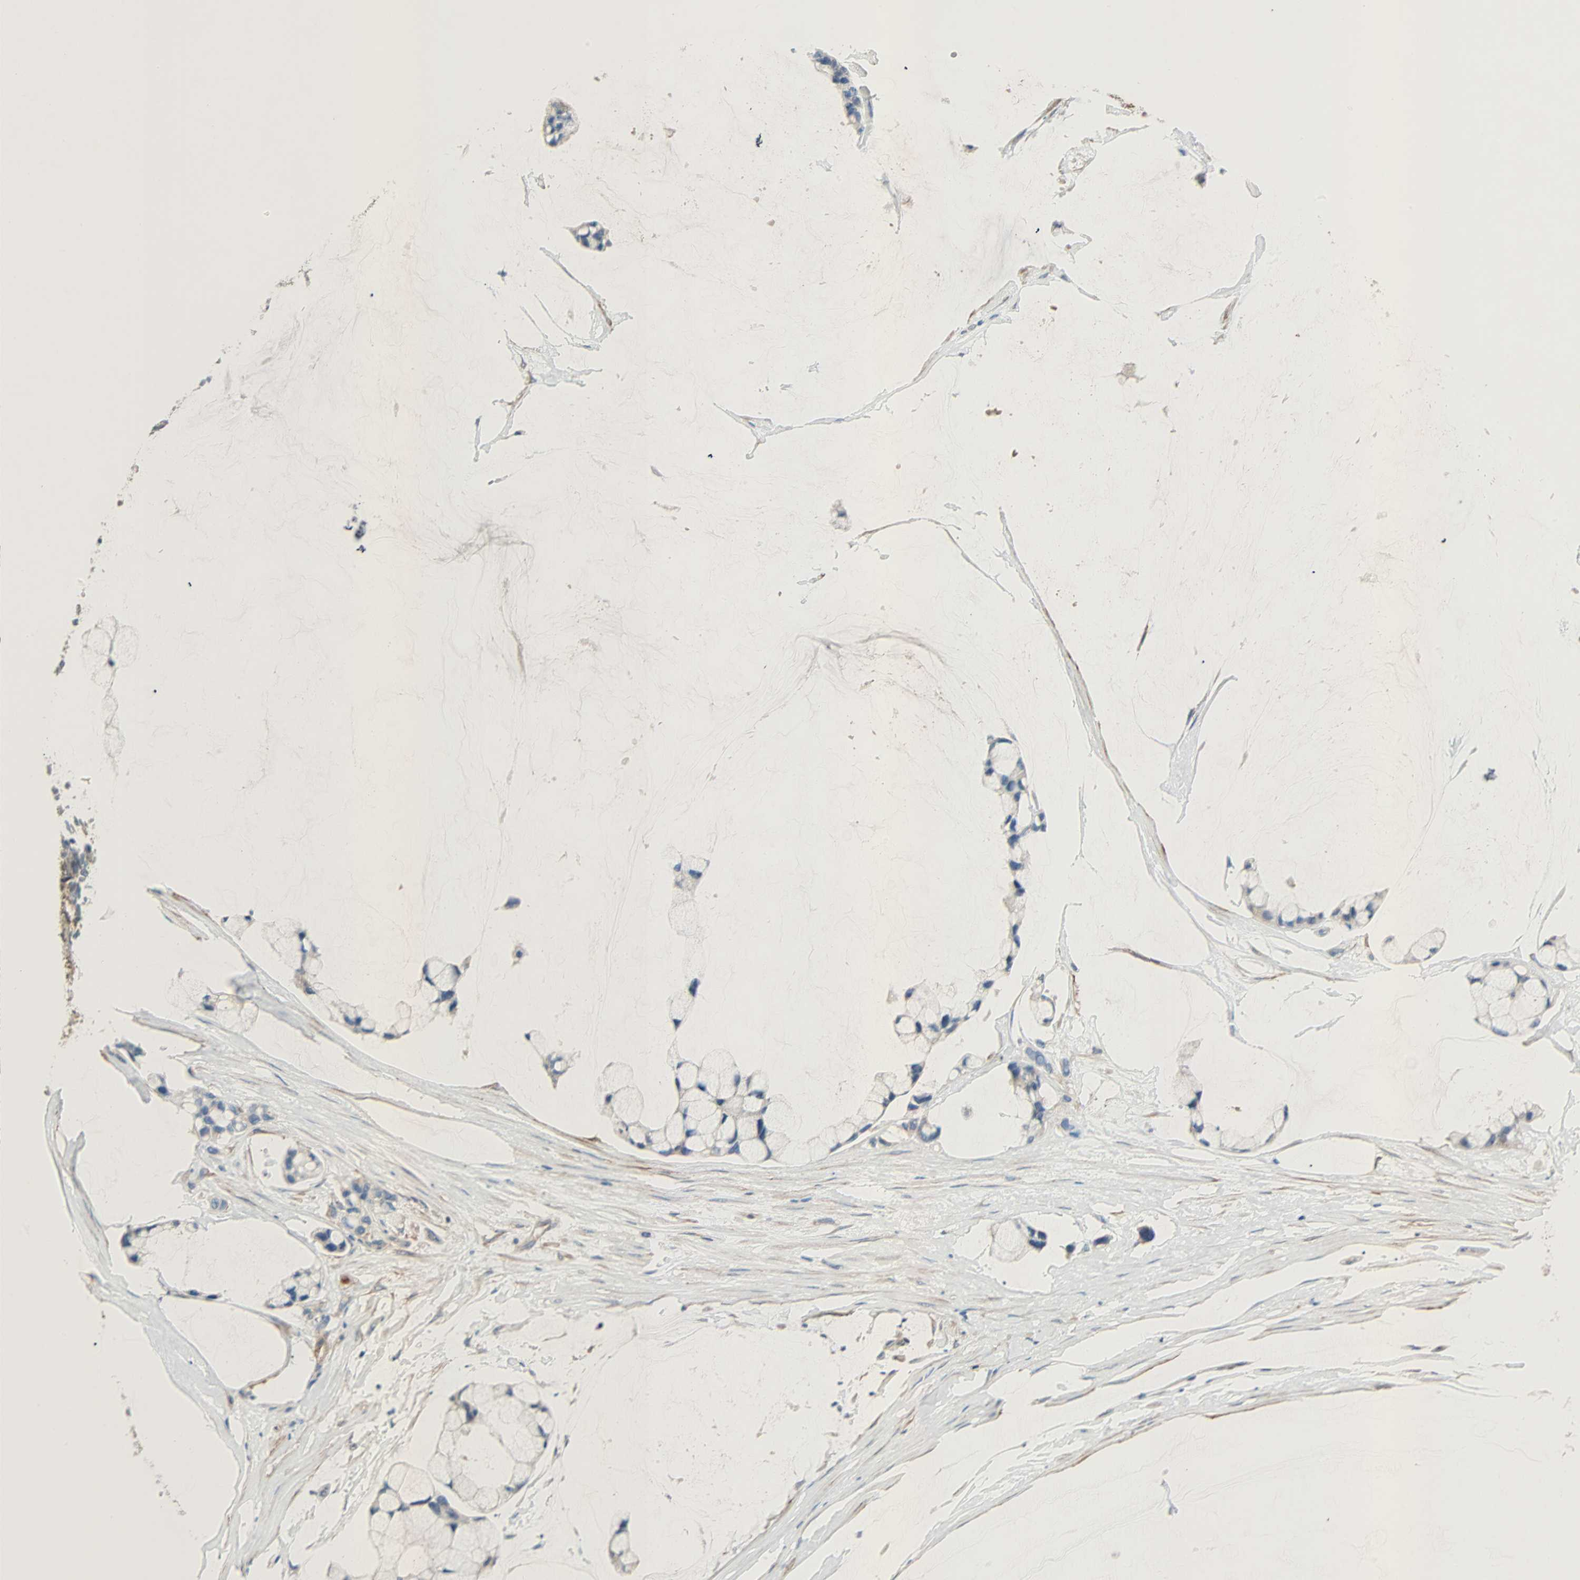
{"staining": {"intensity": "weak", "quantity": "25%-75%", "location": "cytoplasmic/membranous"}, "tissue": "ovarian cancer", "cell_type": "Tumor cells", "image_type": "cancer", "snomed": [{"axis": "morphology", "description": "Cystadenocarcinoma, mucinous, NOS"}, {"axis": "topography", "description": "Ovary"}], "caption": "Ovarian cancer (mucinous cystadenocarcinoma) tissue demonstrates weak cytoplasmic/membranous positivity in about 25%-75% of tumor cells", "gene": "TNFRSF12A", "patient": {"sex": "female", "age": 39}}